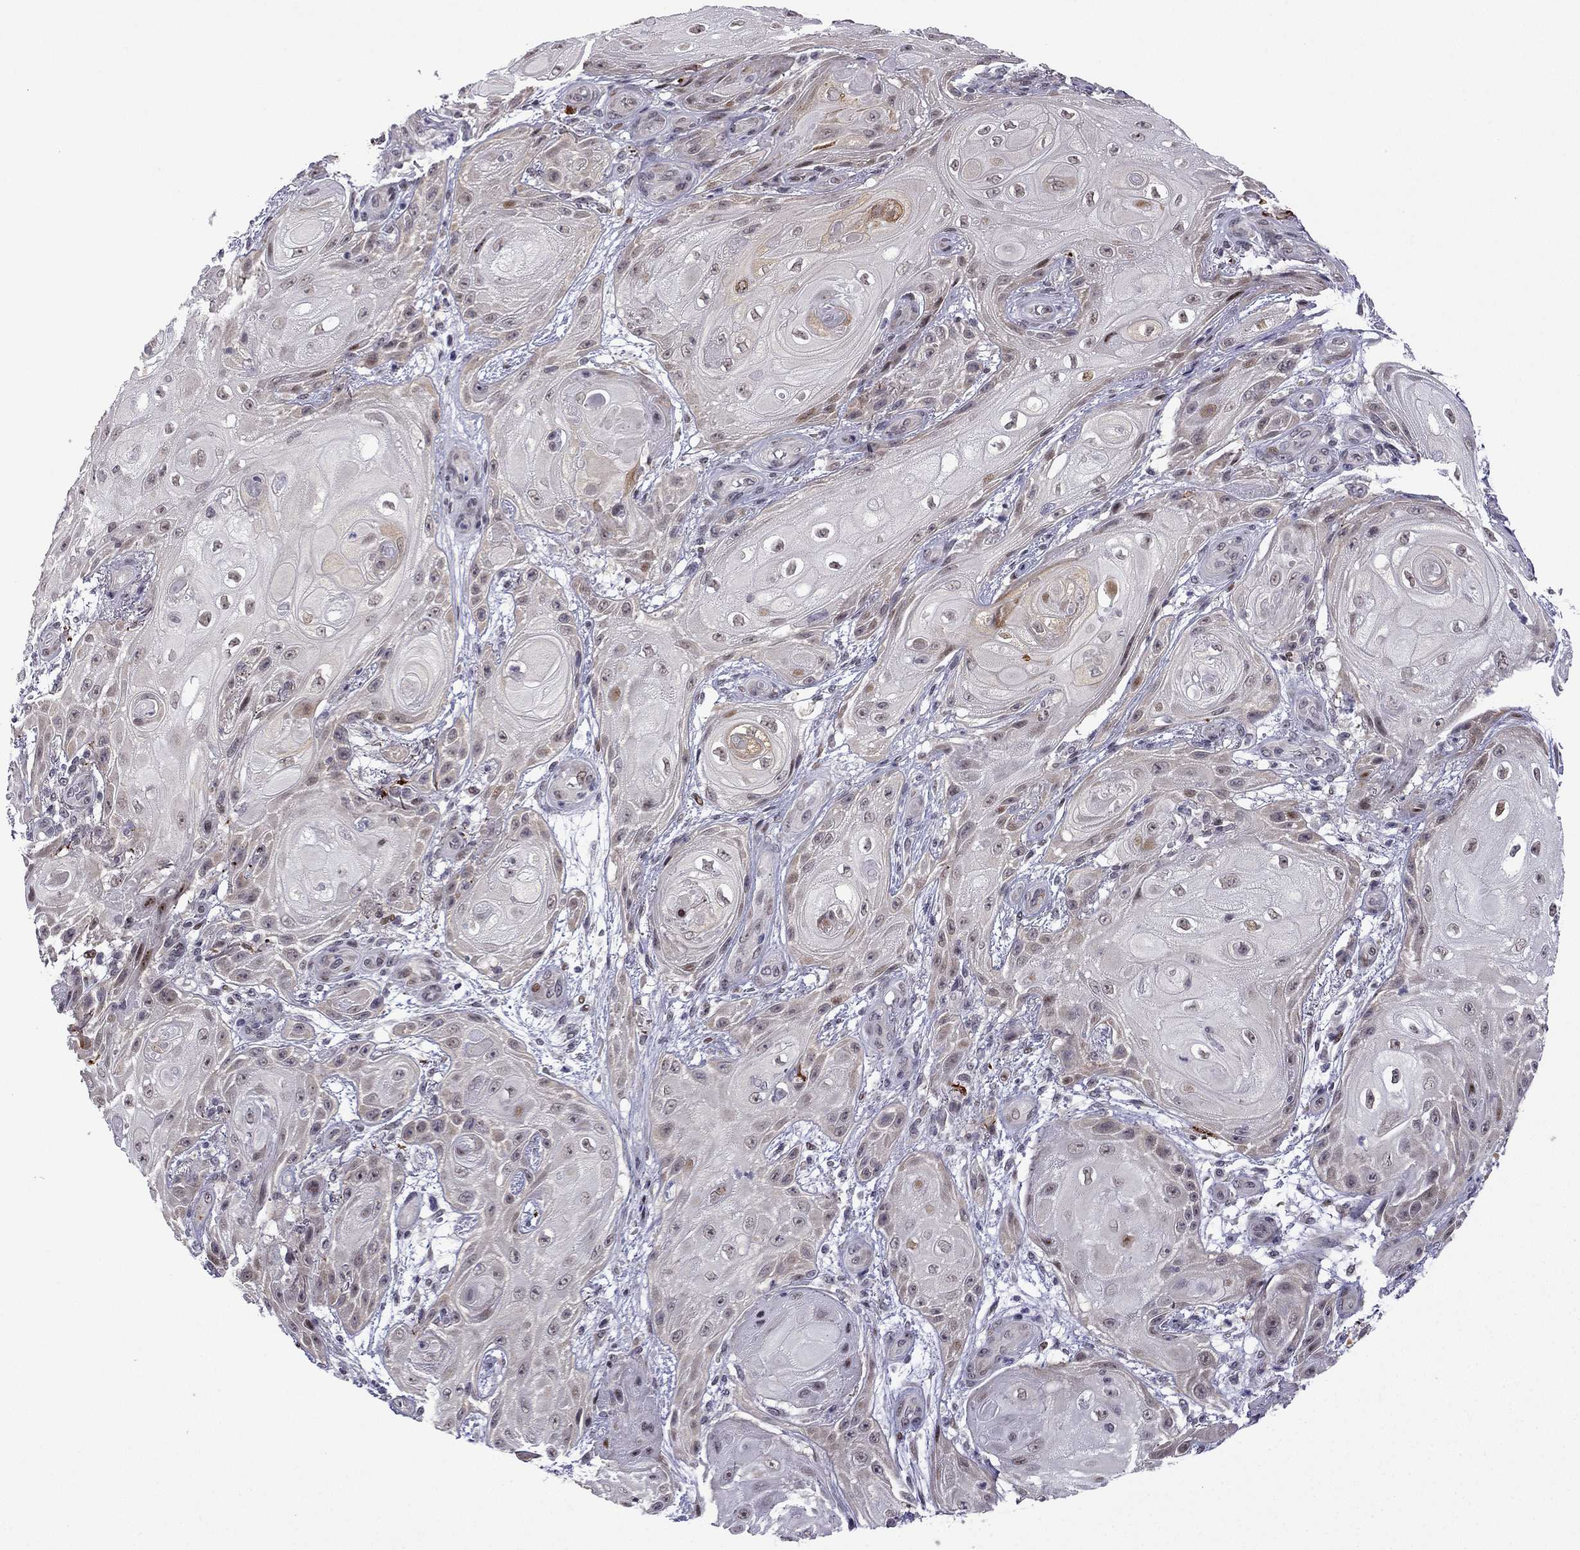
{"staining": {"intensity": "moderate", "quantity": "<25%", "location": "nuclear"}, "tissue": "skin cancer", "cell_type": "Tumor cells", "image_type": "cancer", "snomed": [{"axis": "morphology", "description": "Squamous cell carcinoma, NOS"}, {"axis": "topography", "description": "Skin"}], "caption": "A histopathology image of skin cancer (squamous cell carcinoma) stained for a protein reveals moderate nuclear brown staining in tumor cells.", "gene": "FGF3", "patient": {"sex": "male", "age": 62}}